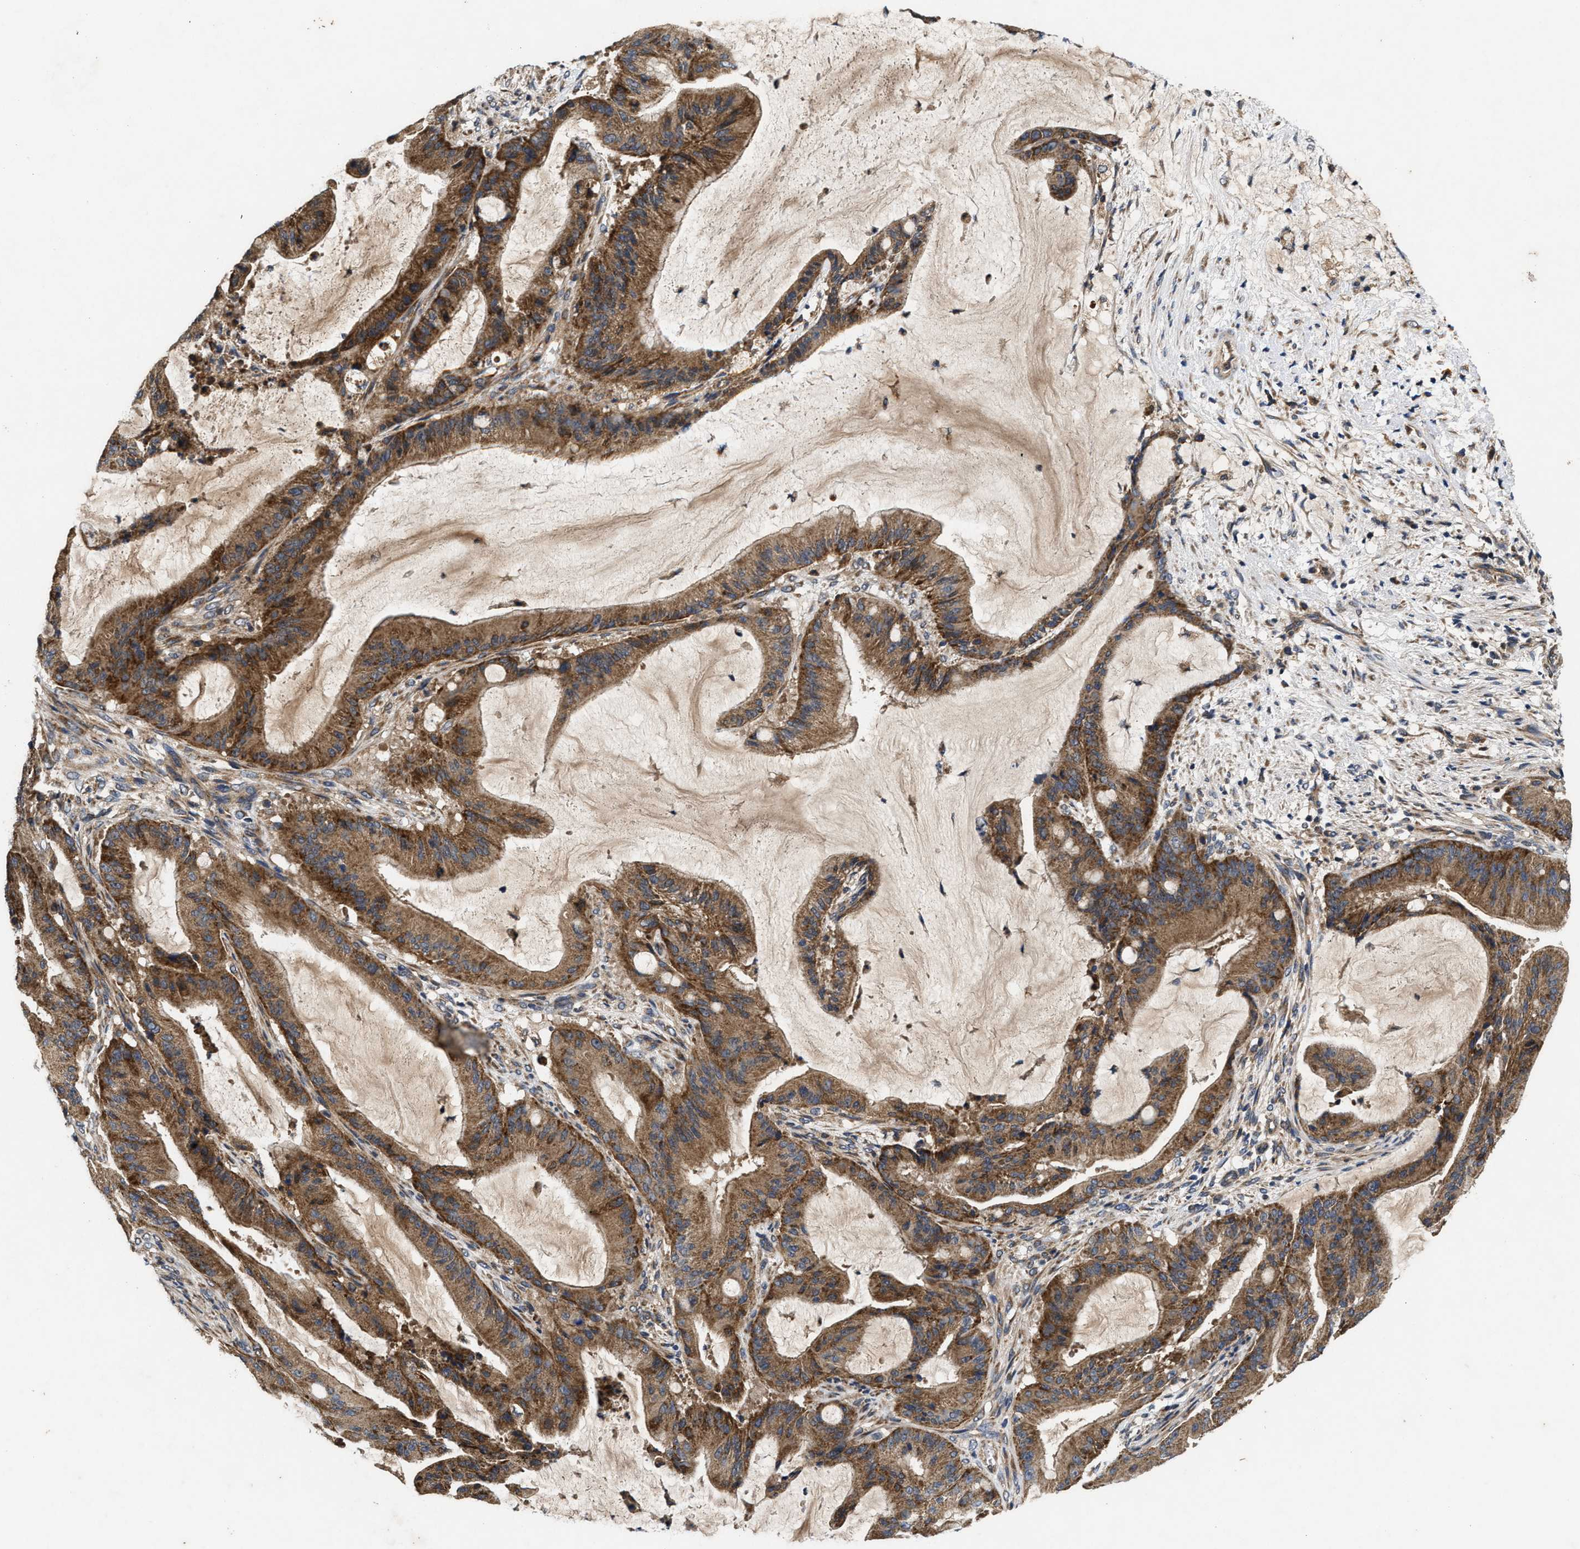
{"staining": {"intensity": "moderate", "quantity": ">75%", "location": "cytoplasmic/membranous"}, "tissue": "liver cancer", "cell_type": "Tumor cells", "image_type": "cancer", "snomed": [{"axis": "morphology", "description": "Normal tissue, NOS"}, {"axis": "morphology", "description": "Cholangiocarcinoma"}, {"axis": "topography", "description": "Liver"}, {"axis": "topography", "description": "Peripheral nerve tissue"}], "caption": "Immunohistochemical staining of human liver cancer (cholangiocarcinoma) displays medium levels of moderate cytoplasmic/membranous protein positivity in approximately >75% of tumor cells.", "gene": "EFNA4", "patient": {"sex": "female", "age": 73}}